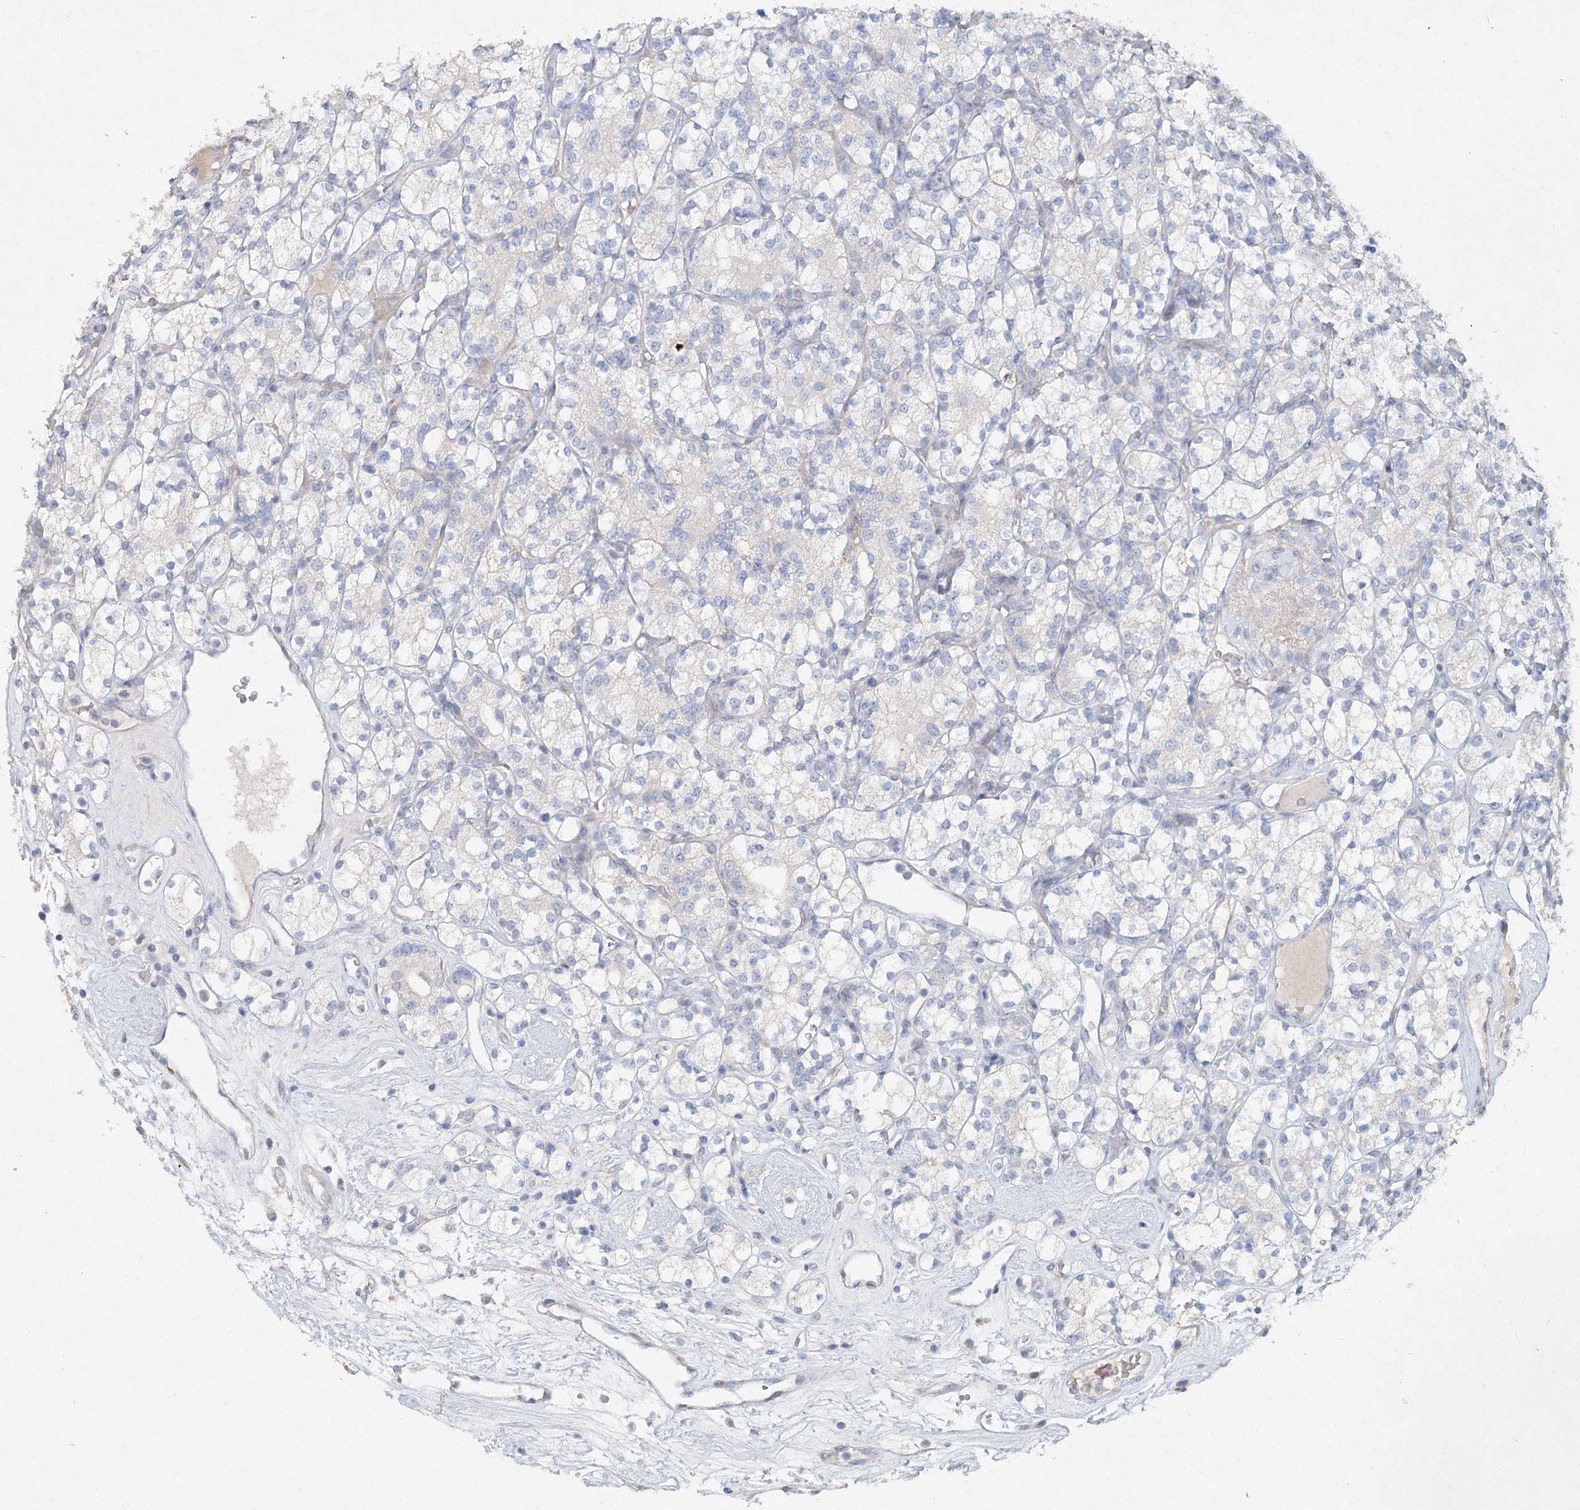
{"staining": {"intensity": "negative", "quantity": "none", "location": "none"}, "tissue": "renal cancer", "cell_type": "Tumor cells", "image_type": "cancer", "snomed": [{"axis": "morphology", "description": "Adenocarcinoma, NOS"}, {"axis": "topography", "description": "Kidney"}], "caption": "DAB immunohistochemical staining of adenocarcinoma (renal) shows no significant expression in tumor cells.", "gene": "RFX6", "patient": {"sex": "male", "age": 77}}